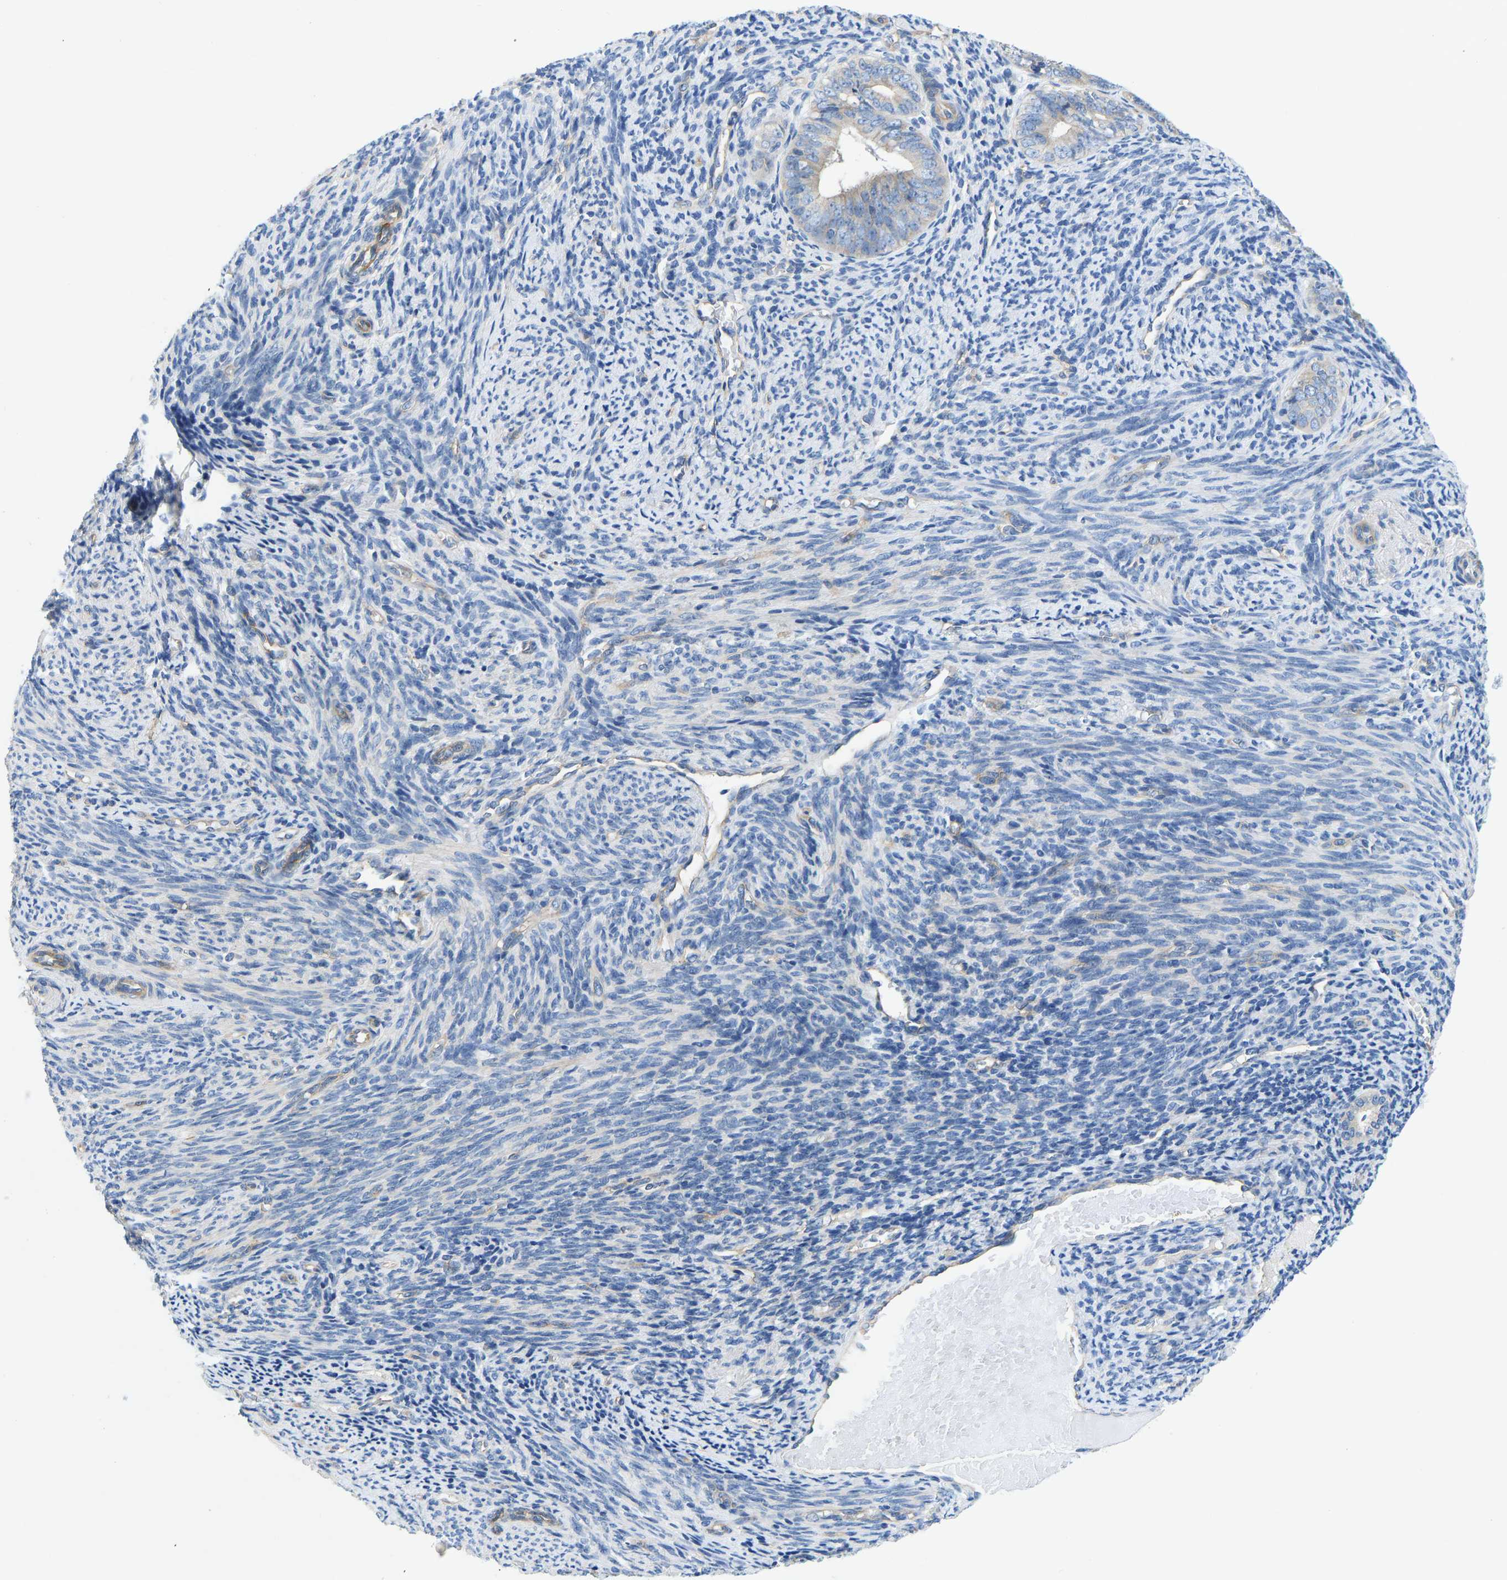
{"staining": {"intensity": "weak", "quantity": "25%-75%", "location": "cytoplasmic/membranous"}, "tissue": "endometrial cancer", "cell_type": "Tumor cells", "image_type": "cancer", "snomed": [{"axis": "morphology", "description": "Adenocarcinoma, NOS"}, {"axis": "topography", "description": "Endometrium"}], "caption": "There is low levels of weak cytoplasmic/membranous staining in tumor cells of endometrial cancer (adenocarcinoma), as demonstrated by immunohistochemical staining (brown color).", "gene": "CHAD", "patient": {"sex": "female", "age": 63}}